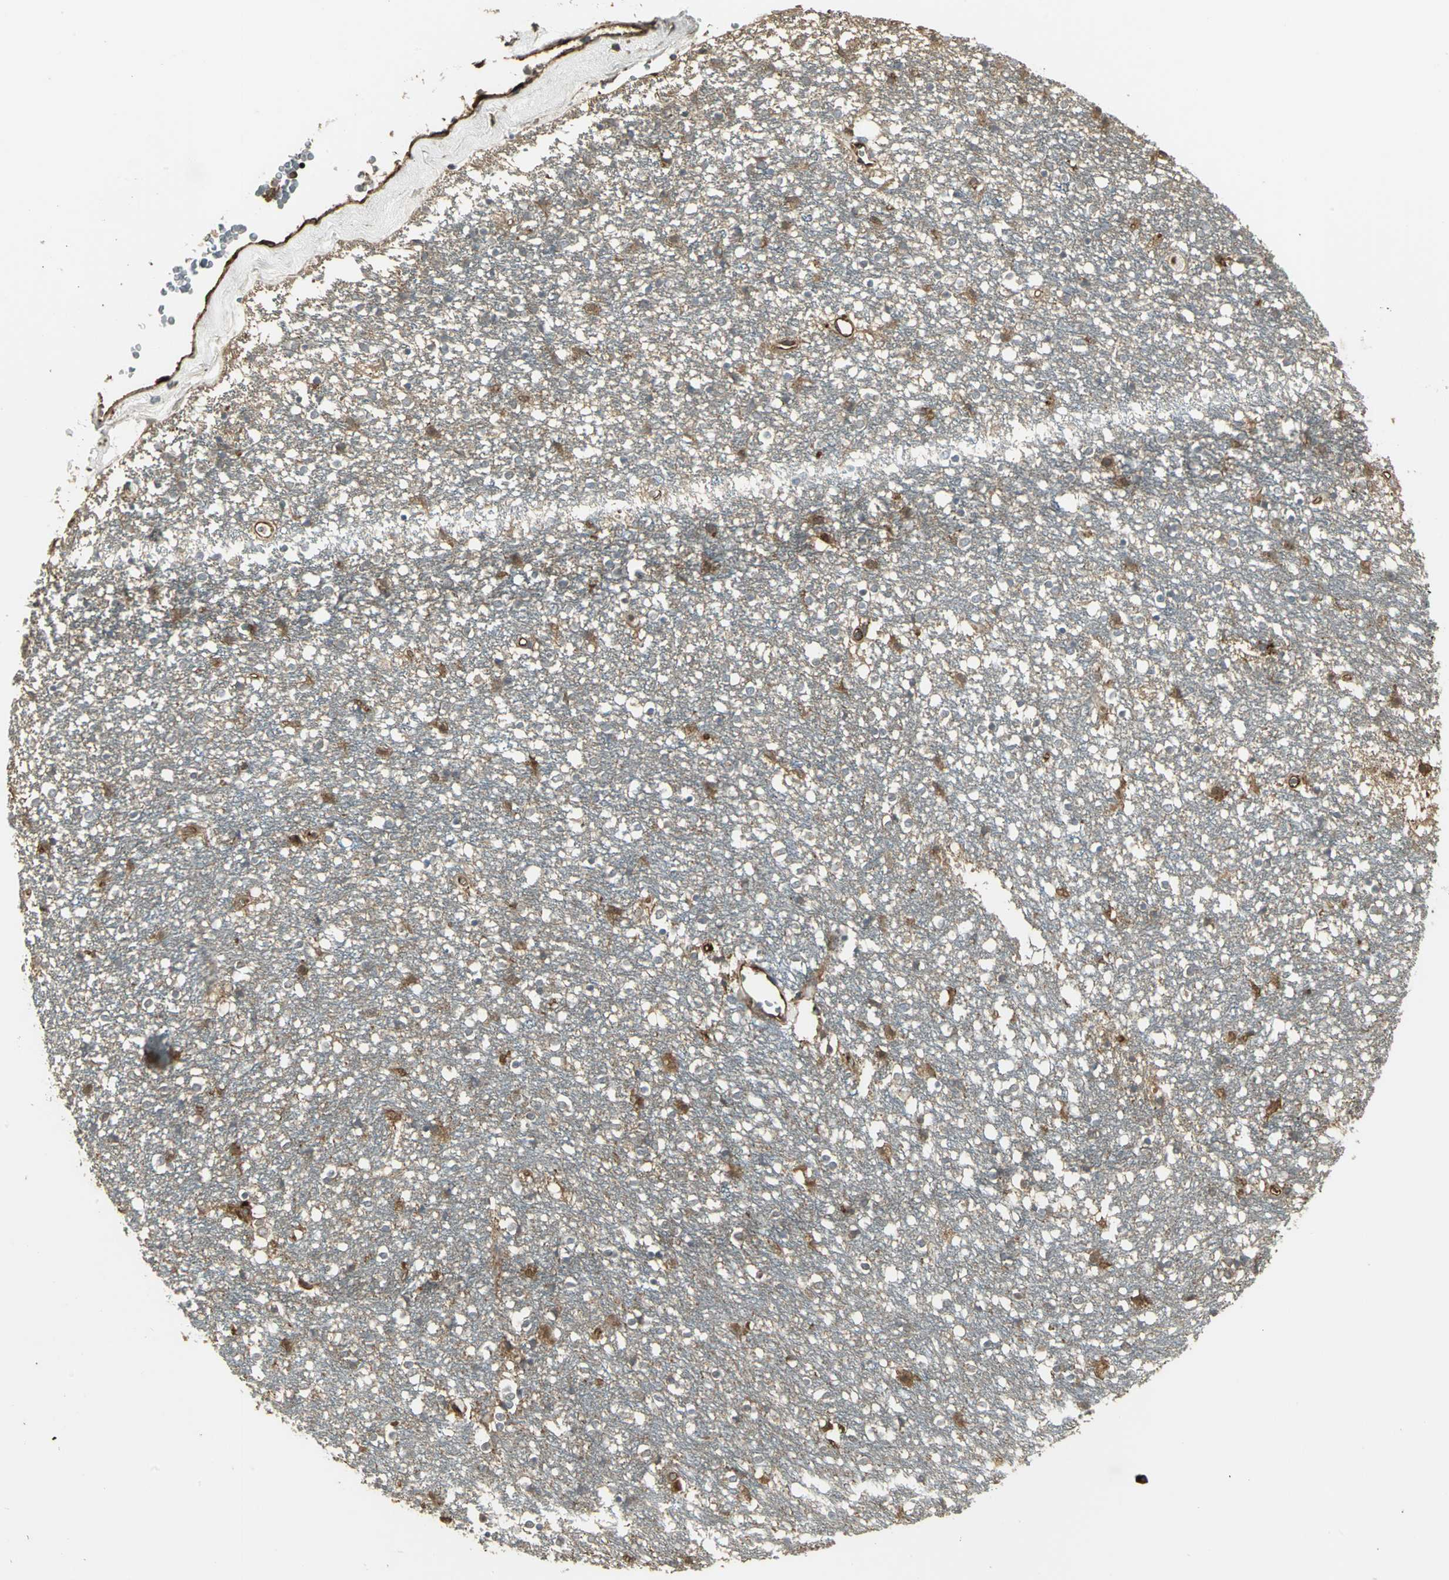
{"staining": {"intensity": "moderate", "quantity": "25%-75%", "location": "cytoplasmic/membranous"}, "tissue": "caudate", "cell_type": "Glial cells", "image_type": "normal", "snomed": [{"axis": "morphology", "description": "Normal tissue, NOS"}, {"axis": "topography", "description": "Lateral ventricle wall"}], "caption": "Protein analysis of unremarkable caudate exhibits moderate cytoplasmic/membranous positivity in approximately 25%-75% of glial cells.", "gene": "PRXL2B", "patient": {"sex": "female", "age": 54}}